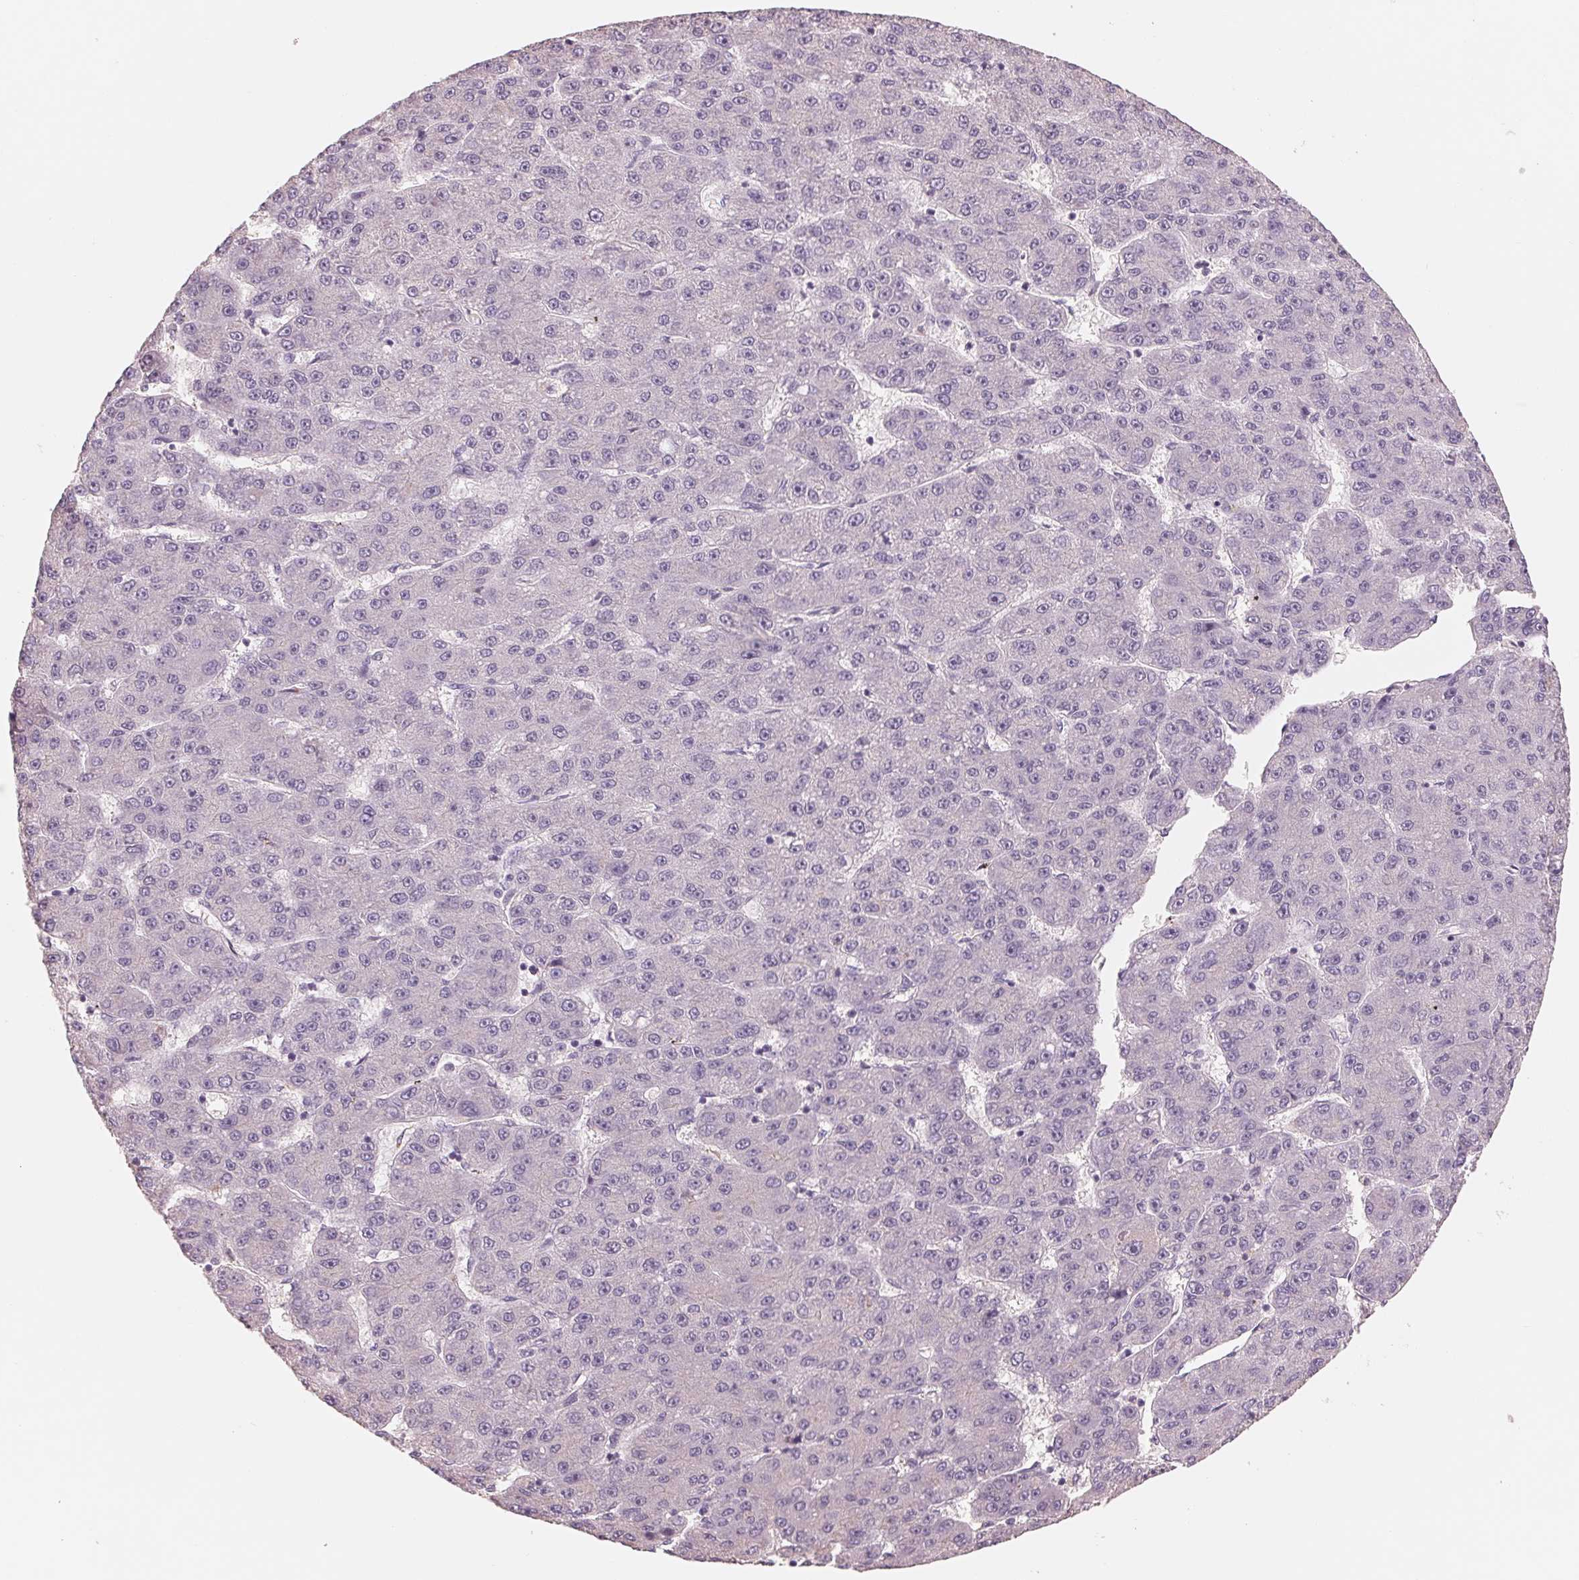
{"staining": {"intensity": "negative", "quantity": "none", "location": "none"}, "tissue": "liver cancer", "cell_type": "Tumor cells", "image_type": "cancer", "snomed": [{"axis": "morphology", "description": "Carcinoma, Hepatocellular, NOS"}, {"axis": "topography", "description": "Liver"}], "caption": "This is an immunohistochemistry (IHC) micrograph of human liver hepatocellular carcinoma. There is no expression in tumor cells.", "gene": "IL9R", "patient": {"sex": "male", "age": 67}}